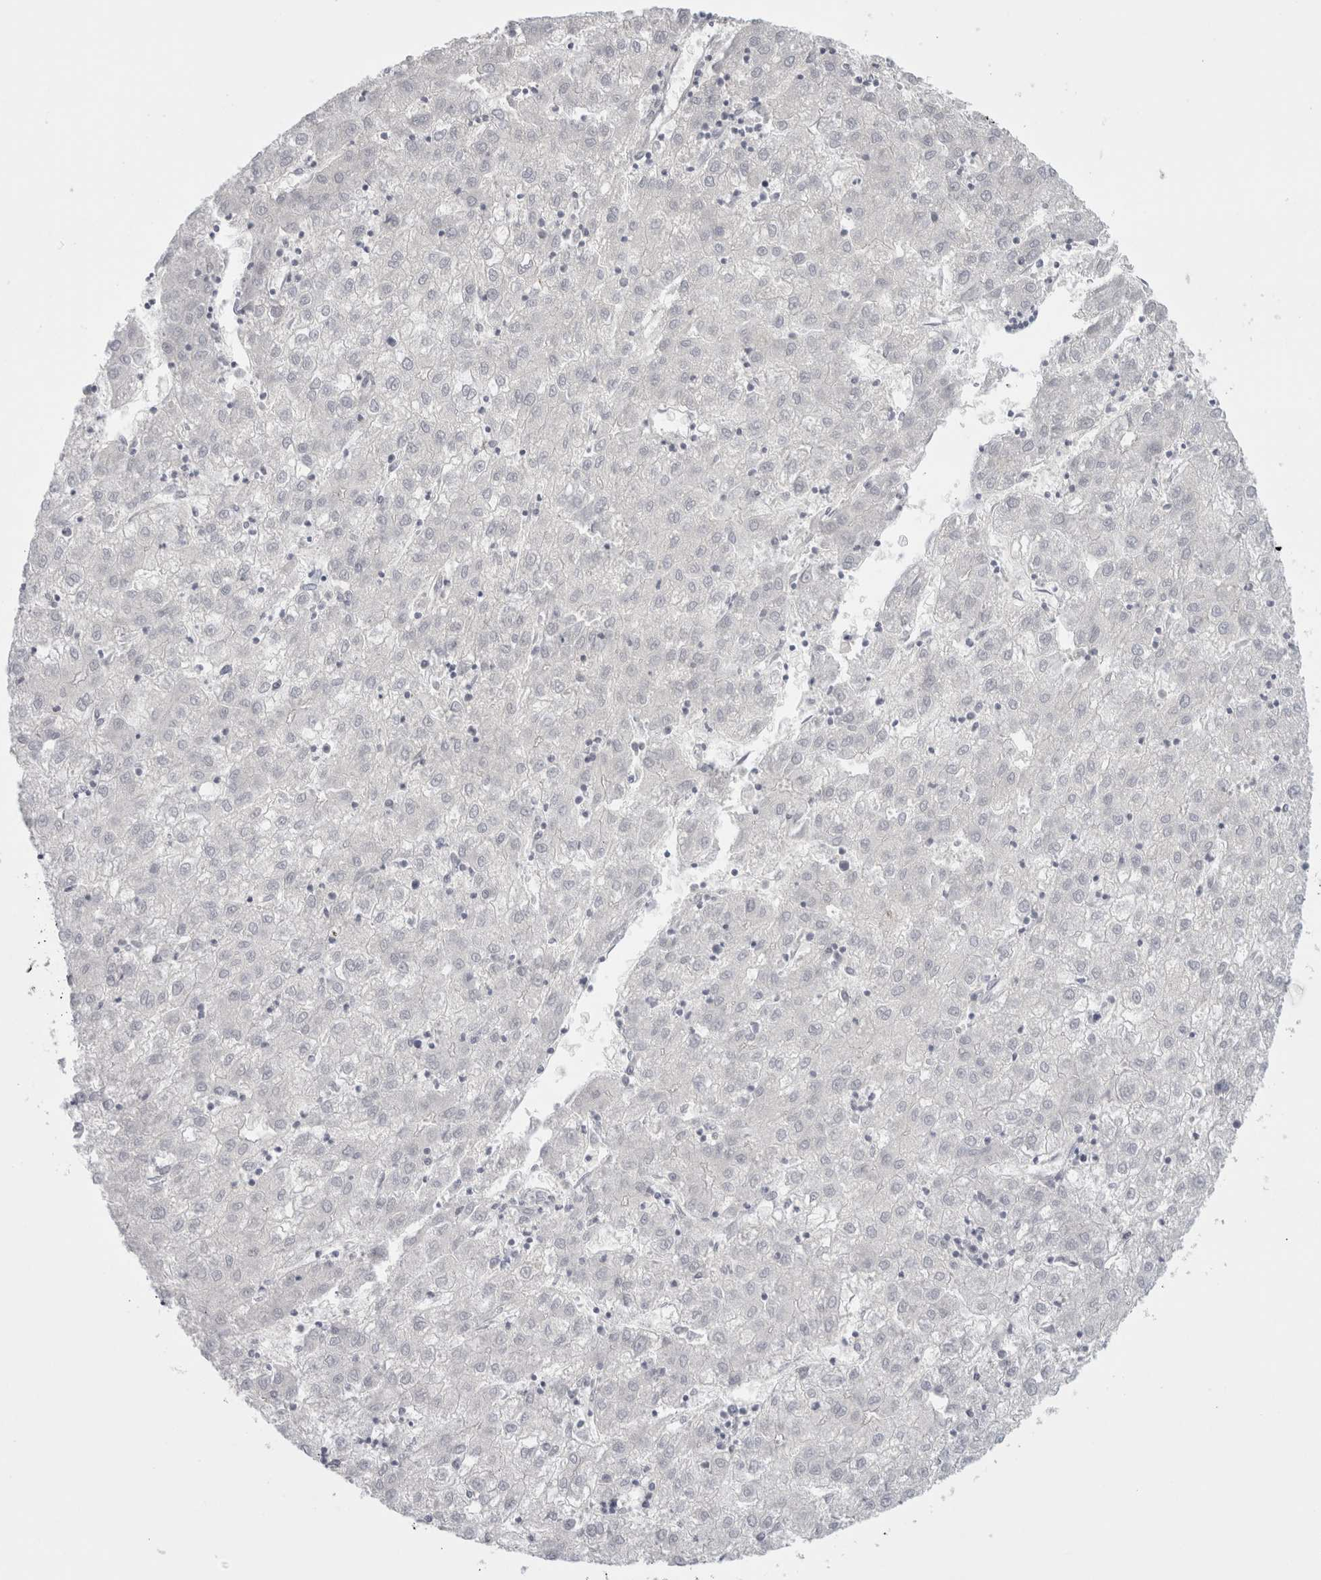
{"staining": {"intensity": "negative", "quantity": "none", "location": "none"}, "tissue": "liver cancer", "cell_type": "Tumor cells", "image_type": "cancer", "snomed": [{"axis": "morphology", "description": "Carcinoma, Hepatocellular, NOS"}, {"axis": "topography", "description": "Liver"}], "caption": "A high-resolution image shows immunohistochemistry staining of liver hepatocellular carcinoma, which demonstrates no significant expression in tumor cells.", "gene": "TRMT12", "patient": {"sex": "male", "age": 72}}